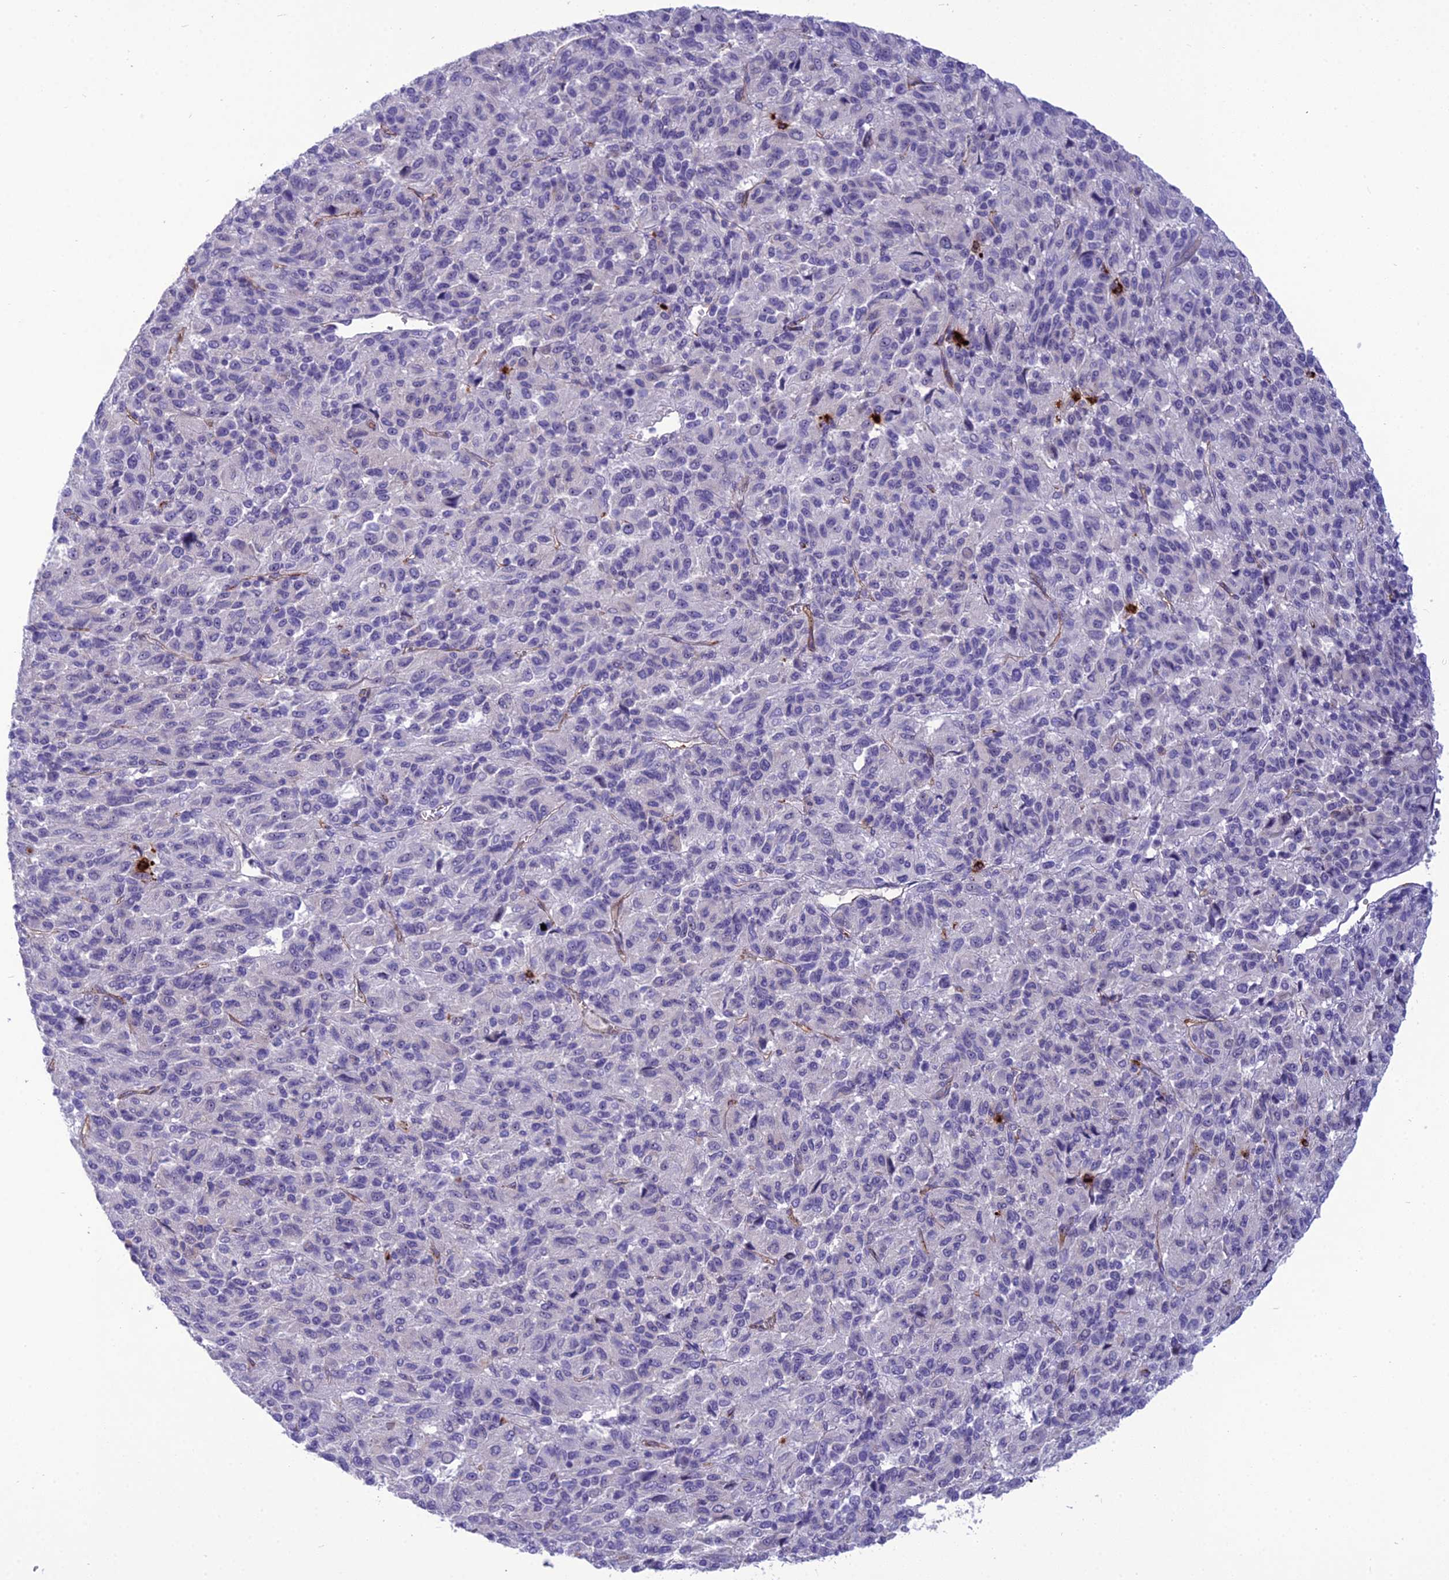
{"staining": {"intensity": "negative", "quantity": "none", "location": "none"}, "tissue": "melanoma", "cell_type": "Tumor cells", "image_type": "cancer", "snomed": [{"axis": "morphology", "description": "Malignant melanoma, Metastatic site"}, {"axis": "topography", "description": "Lung"}], "caption": "IHC of melanoma reveals no positivity in tumor cells.", "gene": "BBS7", "patient": {"sex": "male", "age": 64}}